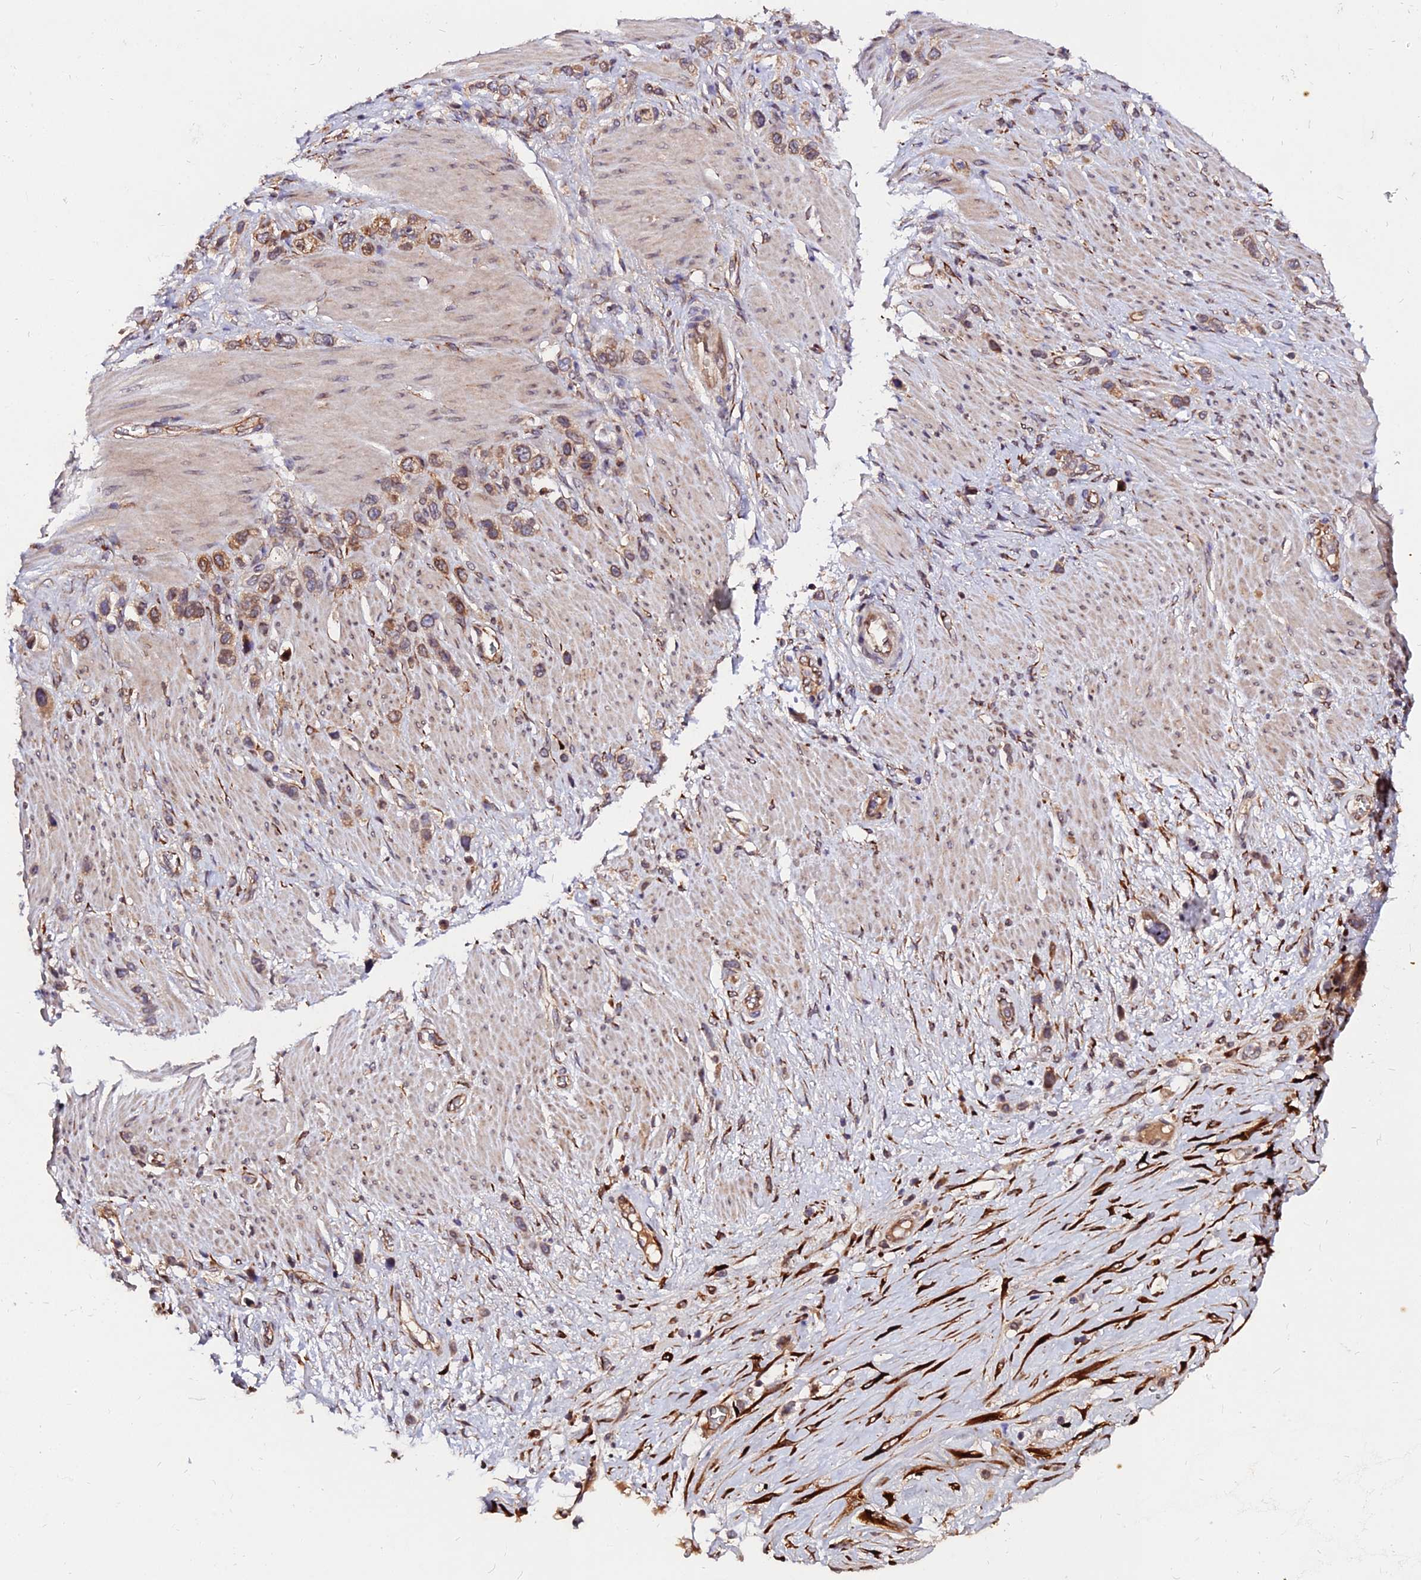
{"staining": {"intensity": "moderate", "quantity": ">75%", "location": "cytoplasmic/membranous"}, "tissue": "stomach cancer", "cell_type": "Tumor cells", "image_type": "cancer", "snomed": [{"axis": "morphology", "description": "Adenocarcinoma, NOS"}, {"axis": "morphology", "description": "Adenocarcinoma, High grade"}, {"axis": "topography", "description": "Stomach, upper"}, {"axis": "topography", "description": "Stomach, lower"}], "caption": "This photomicrograph exhibits stomach cancer (adenocarcinoma (high-grade)) stained with IHC to label a protein in brown. The cytoplasmic/membranous of tumor cells show moderate positivity for the protein. Nuclei are counter-stained blue.", "gene": "PDE4D", "patient": {"sex": "female", "age": 65}}